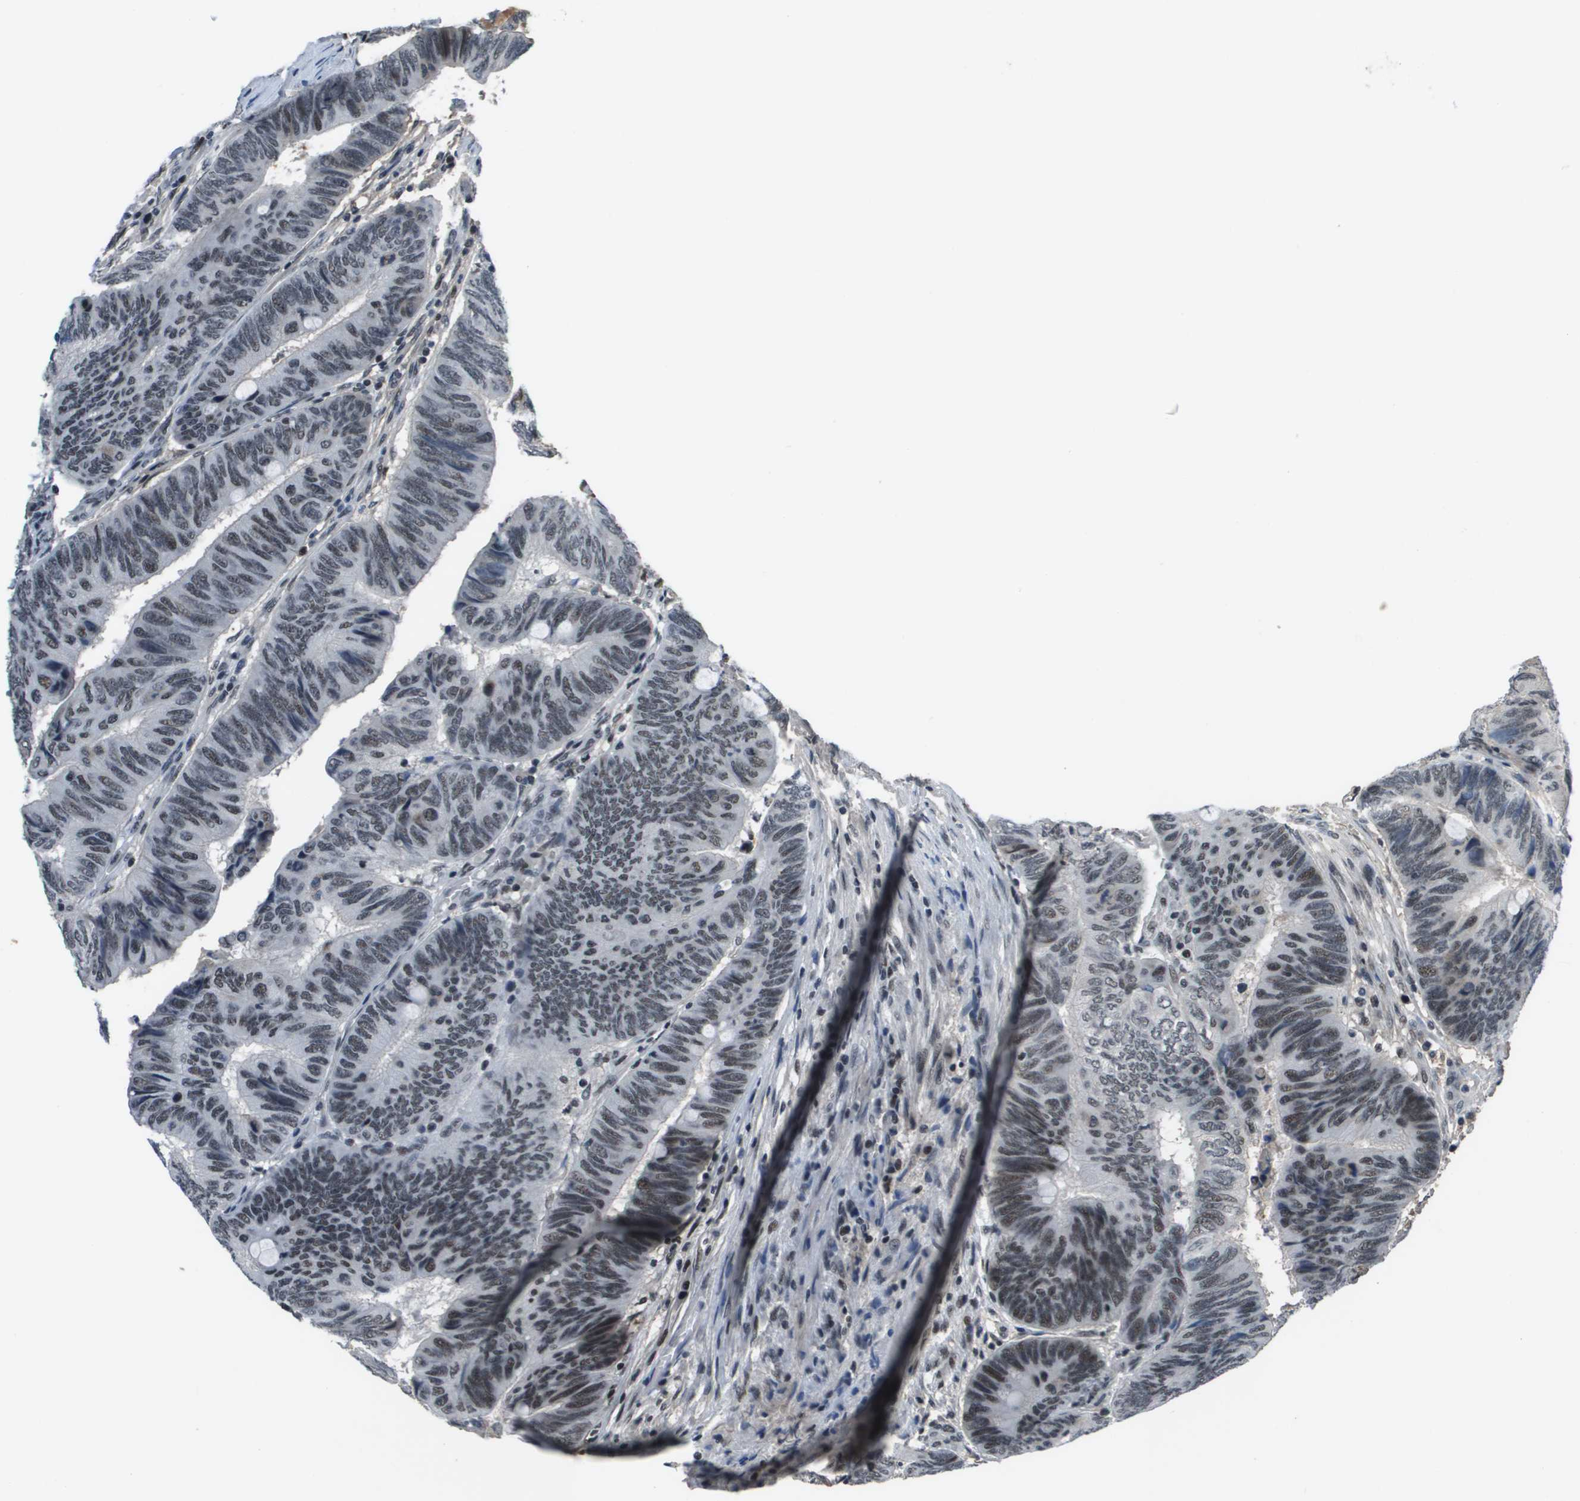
{"staining": {"intensity": "strong", "quantity": "25%-75%", "location": "nuclear"}, "tissue": "colorectal cancer", "cell_type": "Tumor cells", "image_type": "cancer", "snomed": [{"axis": "morphology", "description": "Normal tissue, NOS"}, {"axis": "morphology", "description": "Adenocarcinoma, NOS"}, {"axis": "topography", "description": "Rectum"}, {"axis": "topography", "description": "Peripheral nerve tissue"}], "caption": "DAB immunohistochemical staining of human colorectal adenocarcinoma shows strong nuclear protein staining in about 25%-75% of tumor cells.", "gene": "THRAP3", "patient": {"sex": "male", "age": 92}}